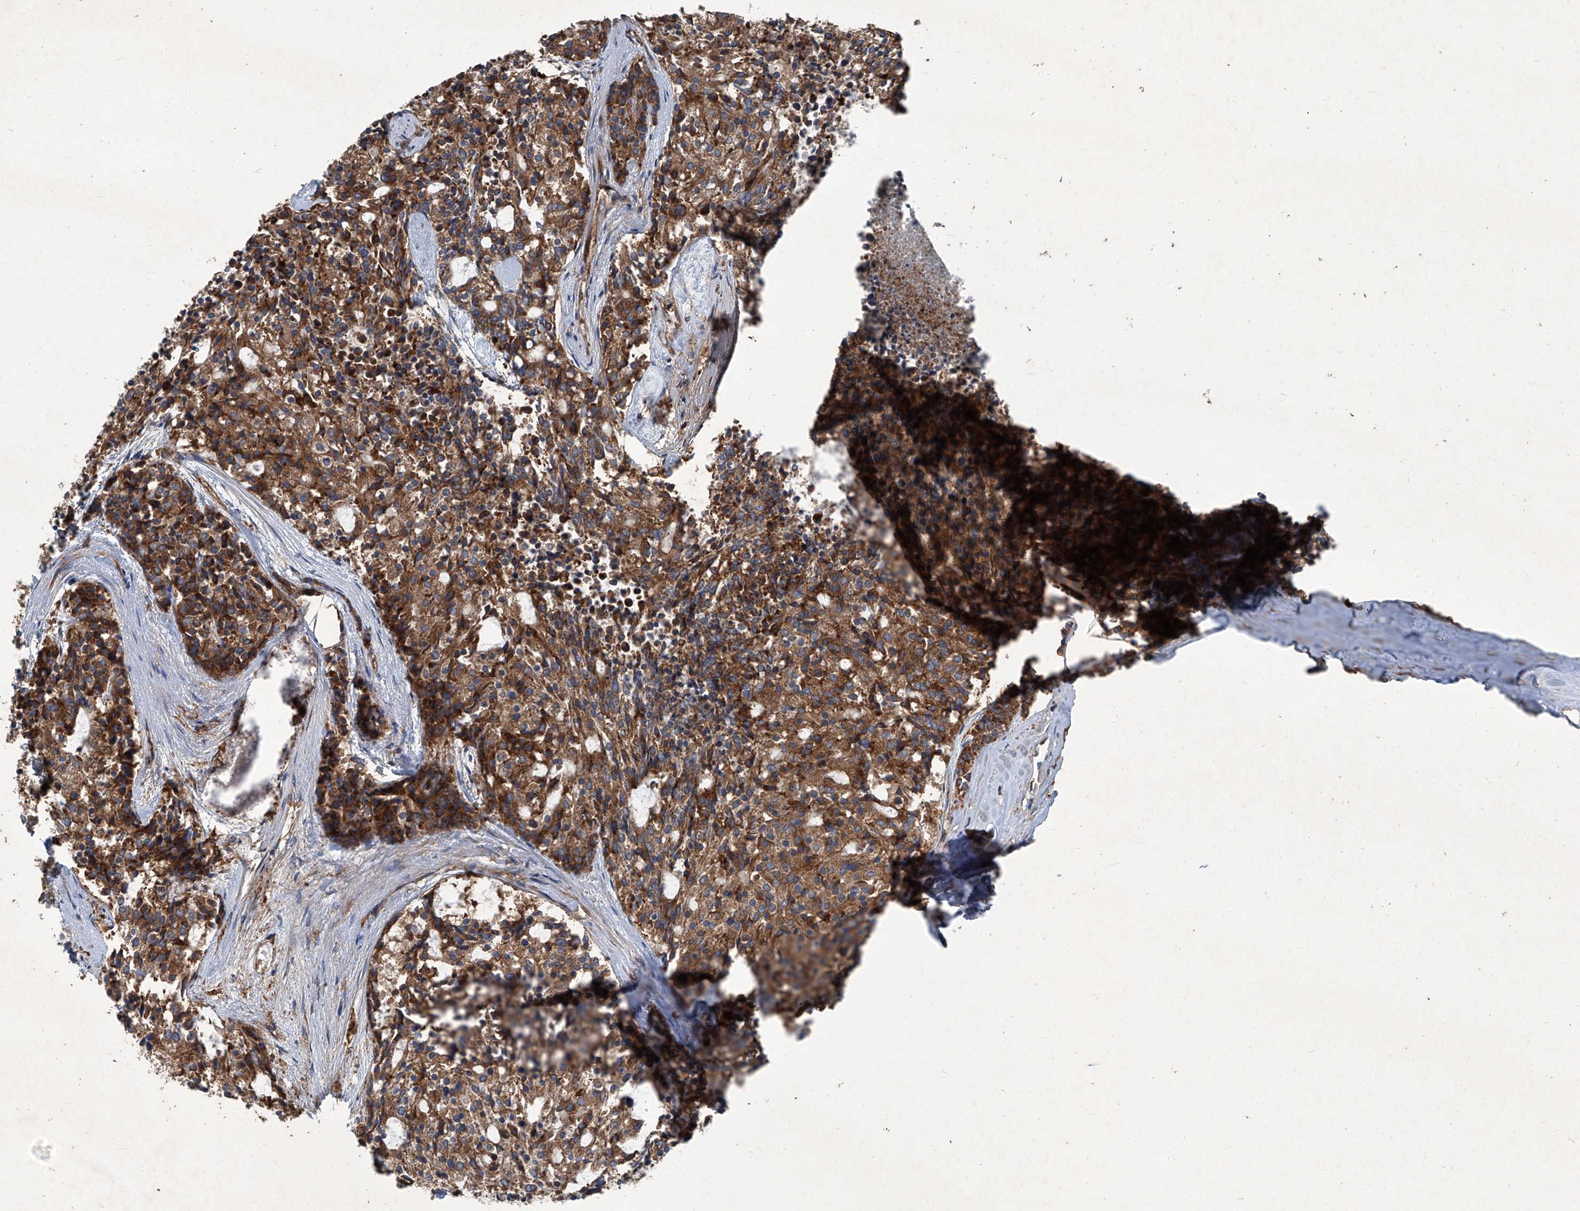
{"staining": {"intensity": "moderate", "quantity": ">75%", "location": "cytoplasmic/membranous"}, "tissue": "carcinoid", "cell_type": "Tumor cells", "image_type": "cancer", "snomed": [{"axis": "morphology", "description": "Carcinoid, malignant, NOS"}, {"axis": "topography", "description": "Pancreas"}], "caption": "DAB (3,3'-diaminobenzidine) immunohistochemical staining of human carcinoid demonstrates moderate cytoplasmic/membranous protein expression in about >75% of tumor cells.", "gene": "PIGH", "patient": {"sex": "female", "age": 54}}